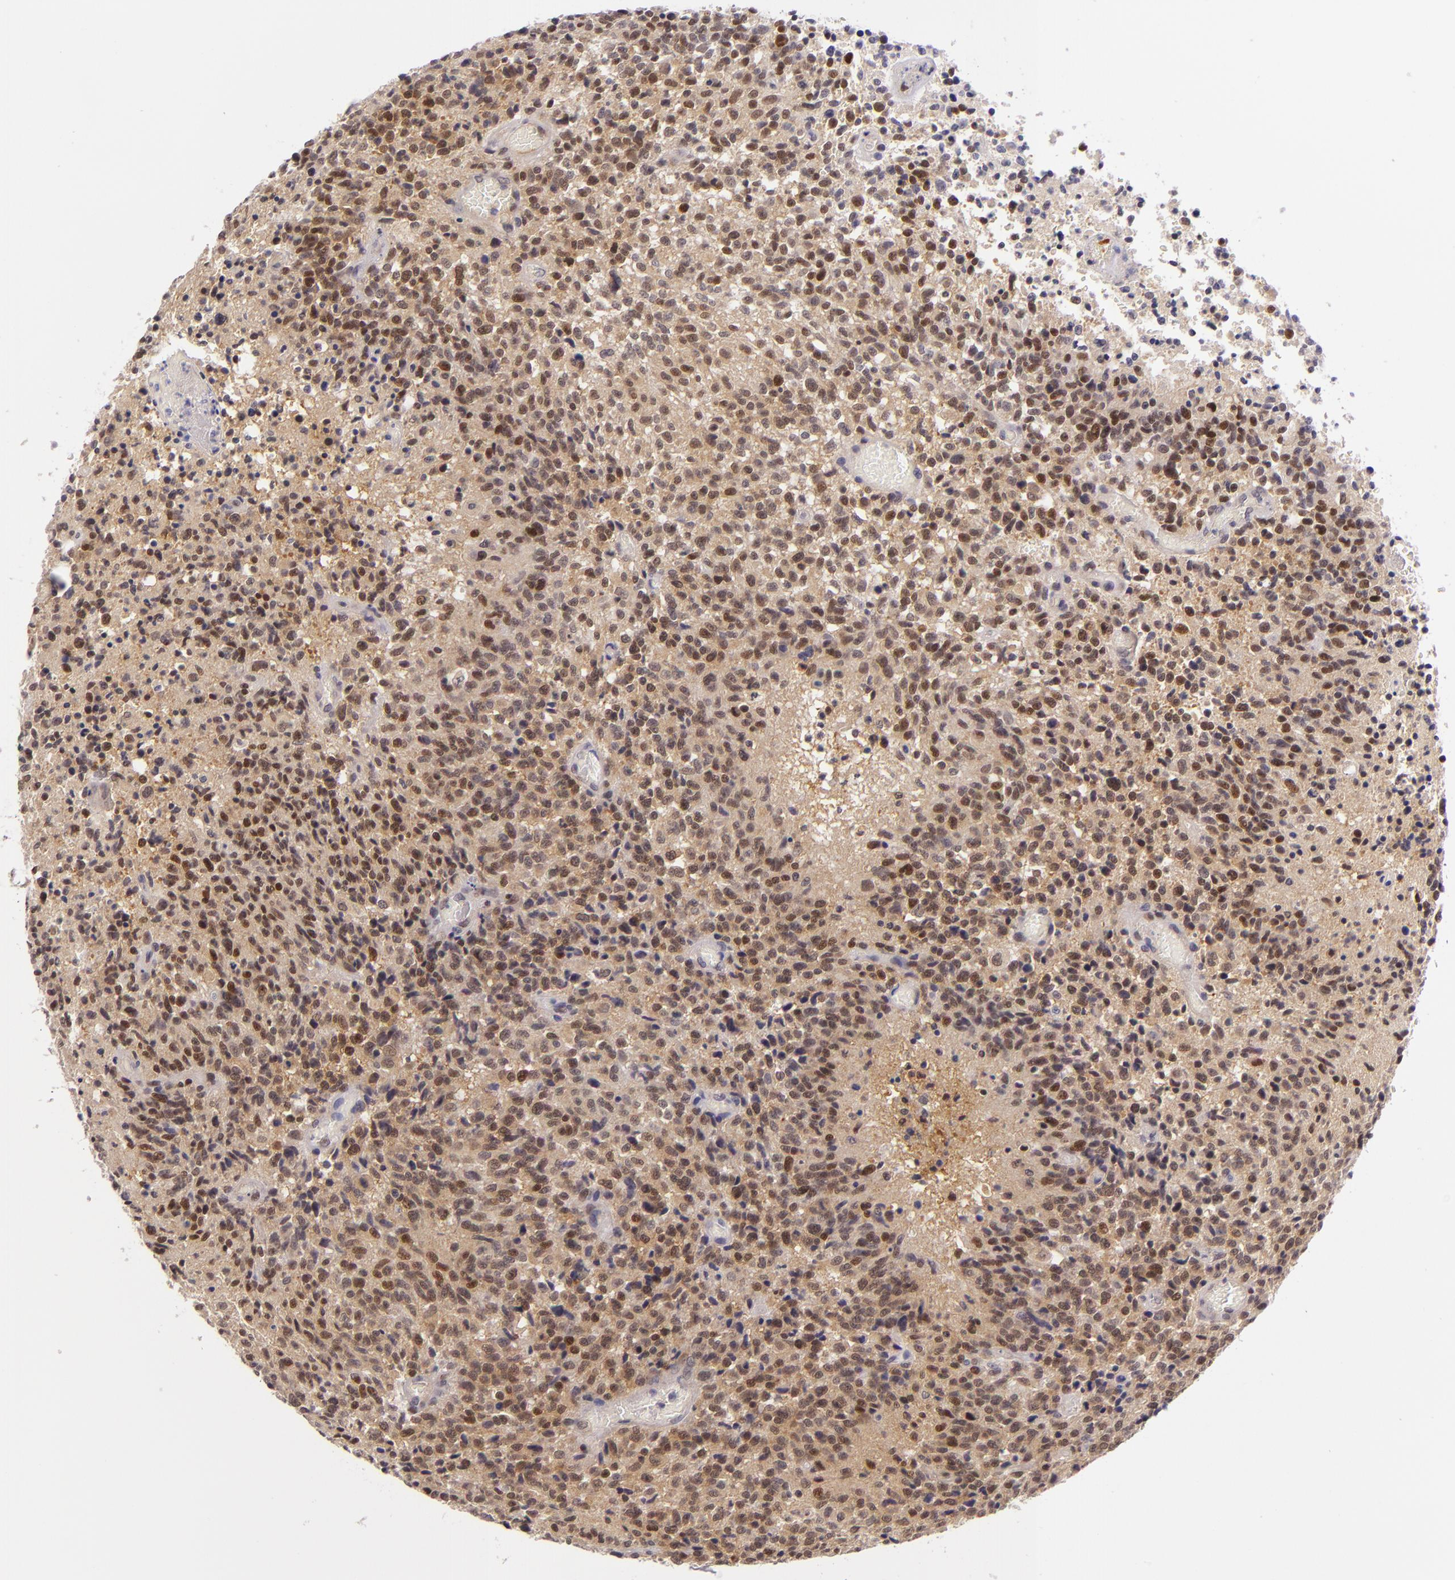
{"staining": {"intensity": "moderate", "quantity": ">75%", "location": "cytoplasmic/membranous,nuclear"}, "tissue": "glioma", "cell_type": "Tumor cells", "image_type": "cancer", "snomed": [{"axis": "morphology", "description": "Glioma, malignant, High grade"}, {"axis": "topography", "description": "Brain"}], "caption": "The photomicrograph displays a brown stain indicating the presence of a protein in the cytoplasmic/membranous and nuclear of tumor cells in glioma.", "gene": "CSE1L", "patient": {"sex": "male", "age": 36}}